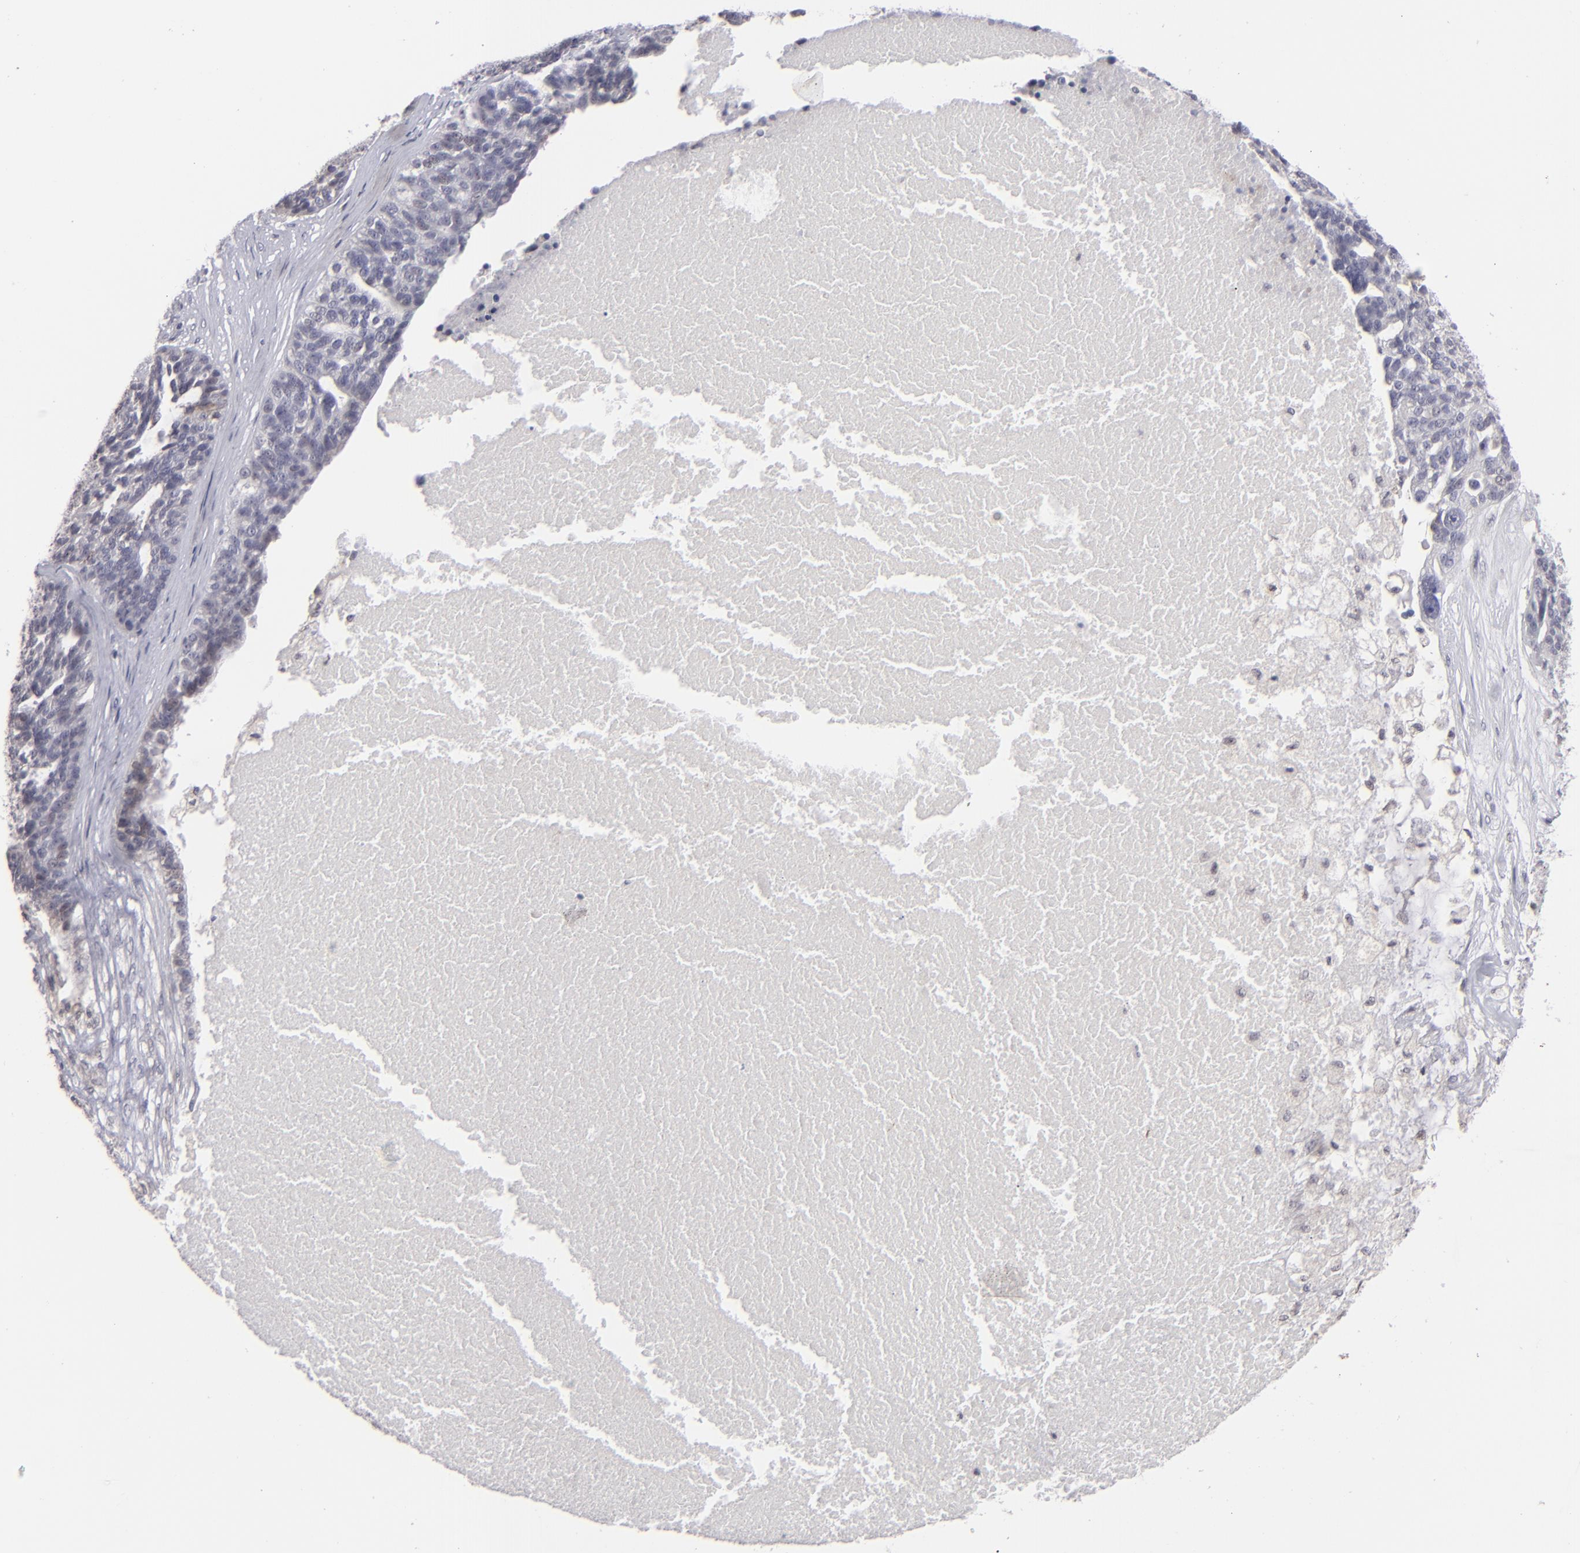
{"staining": {"intensity": "negative", "quantity": "none", "location": "none"}, "tissue": "ovarian cancer", "cell_type": "Tumor cells", "image_type": "cancer", "snomed": [{"axis": "morphology", "description": "Cystadenocarcinoma, serous, NOS"}, {"axis": "topography", "description": "Ovary"}], "caption": "Tumor cells show no significant protein staining in ovarian cancer.", "gene": "CLDN2", "patient": {"sex": "female", "age": 59}}